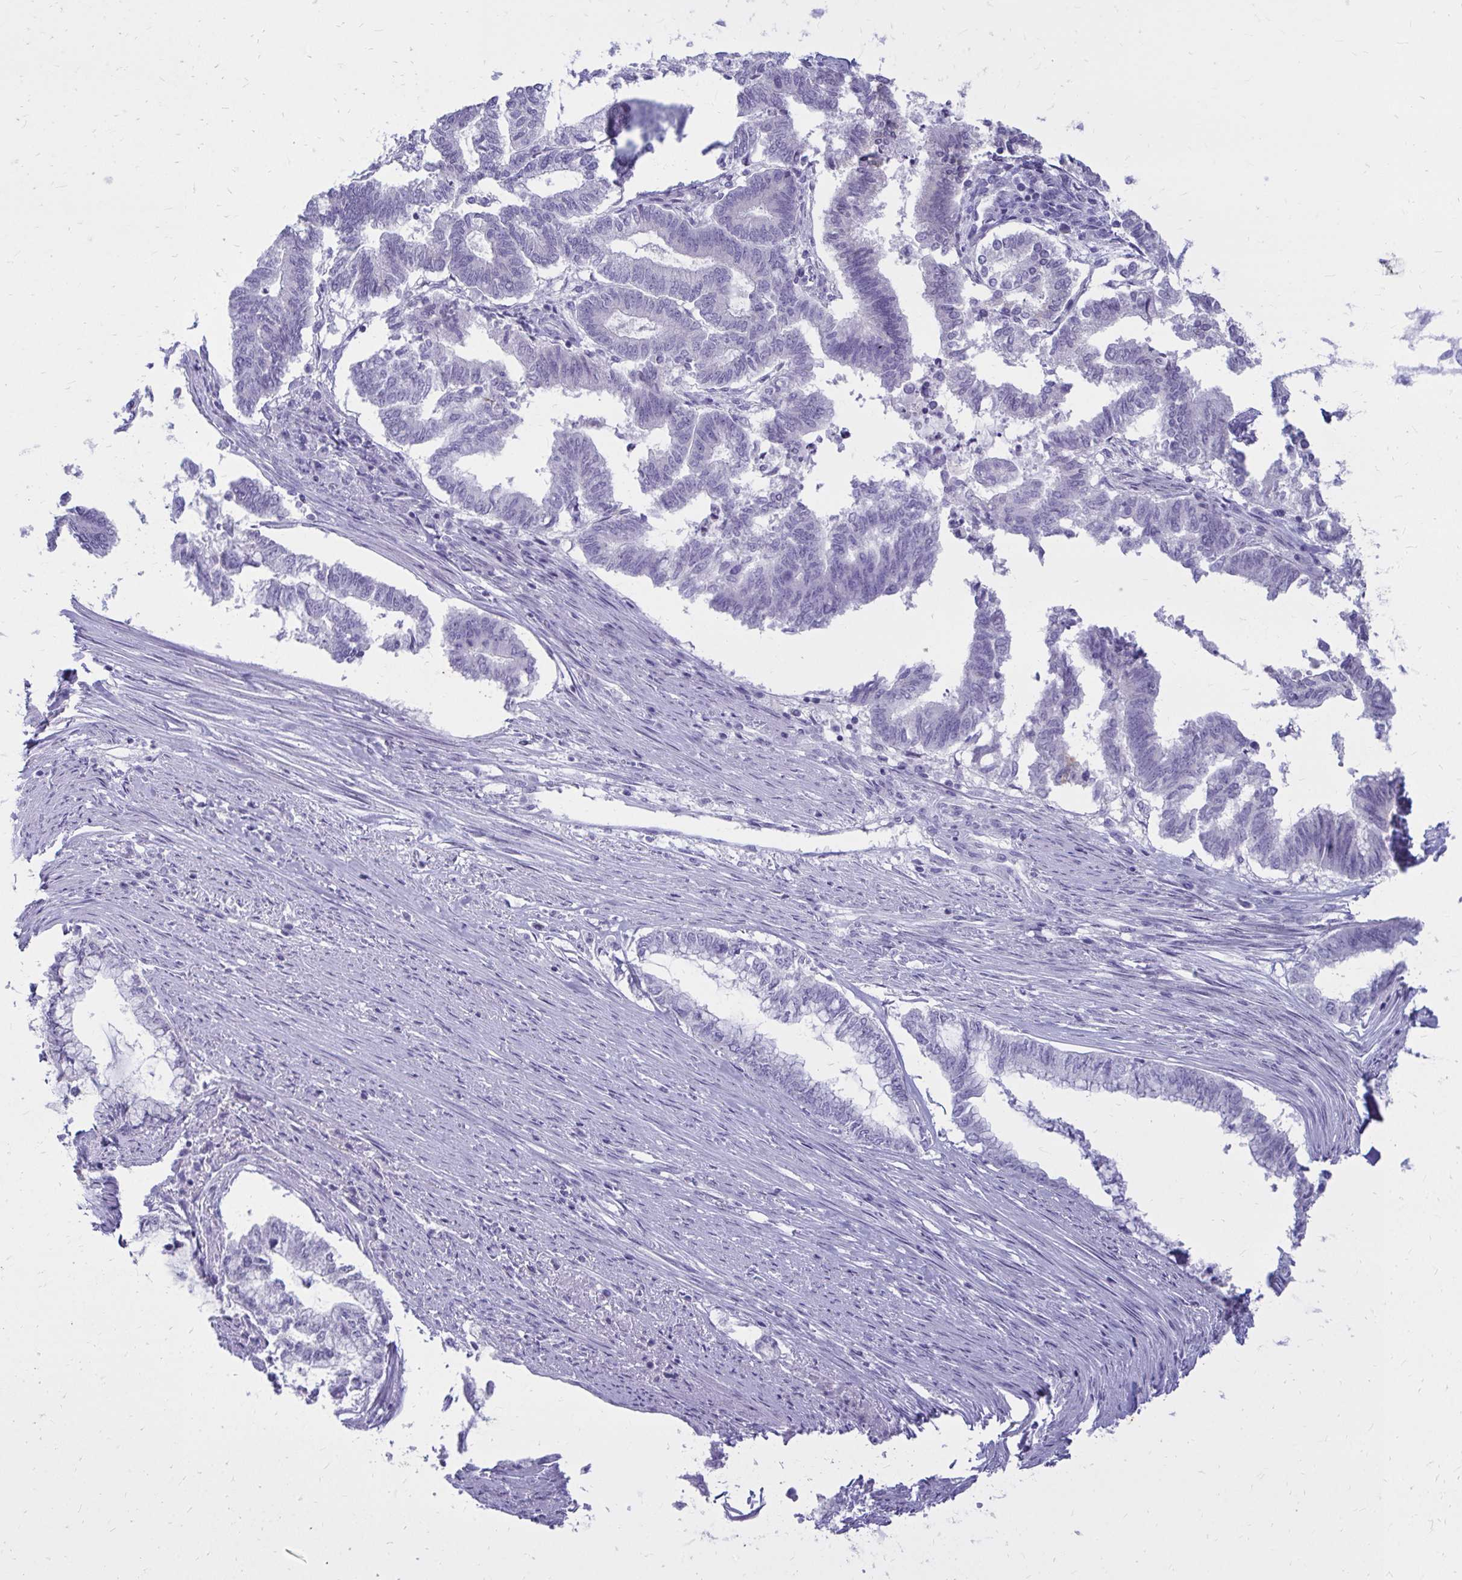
{"staining": {"intensity": "negative", "quantity": "none", "location": "none"}, "tissue": "endometrial cancer", "cell_type": "Tumor cells", "image_type": "cancer", "snomed": [{"axis": "morphology", "description": "Adenocarcinoma, NOS"}, {"axis": "topography", "description": "Endometrium"}], "caption": "Immunohistochemical staining of human endometrial adenocarcinoma displays no significant staining in tumor cells.", "gene": "NANOGNB", "patient": {"sex": "female", "age": 79}}